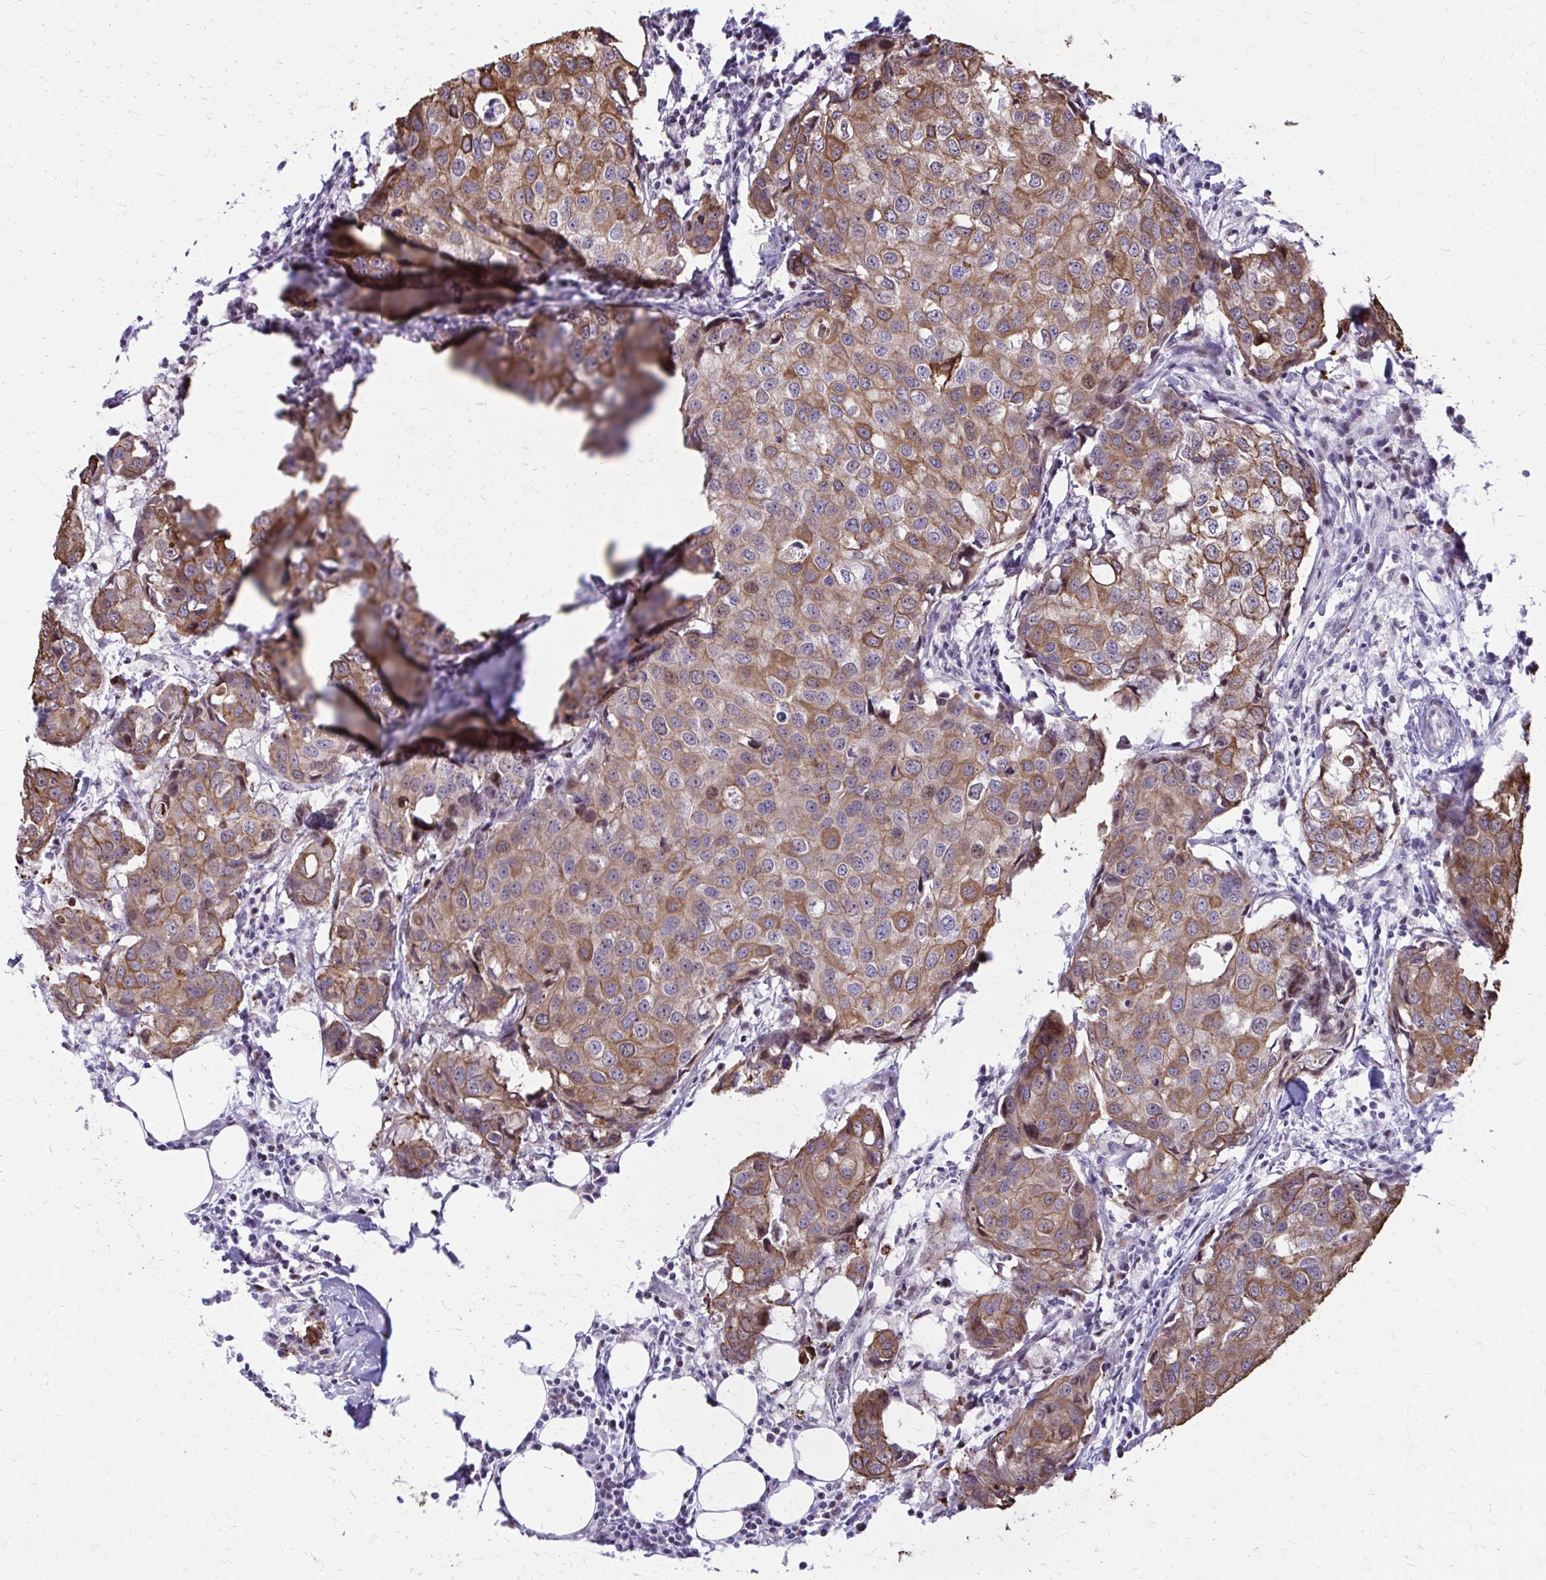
{"staining": {"intensity": "moderate", "quantity": ">75%", "location": "cytoplasmic/membranous"}, "tissue": "breast cancer", "cell_type": "Tumor cells", "image_type": "cancer", "snomed": [{"axis": "morphology", "description": "Duct carcinoma"}, {"axis": "topography", "description": "Breast"}], "caption": "Human breast cancer (invasive ductal carcinoma) stained for a protein (brown) displays moderate cytoplasmic/membranous positive positivity in about >75% of tumor cells.", "gene": "ANKRD30B", "patient": {"sex": "female", "age": 27}}